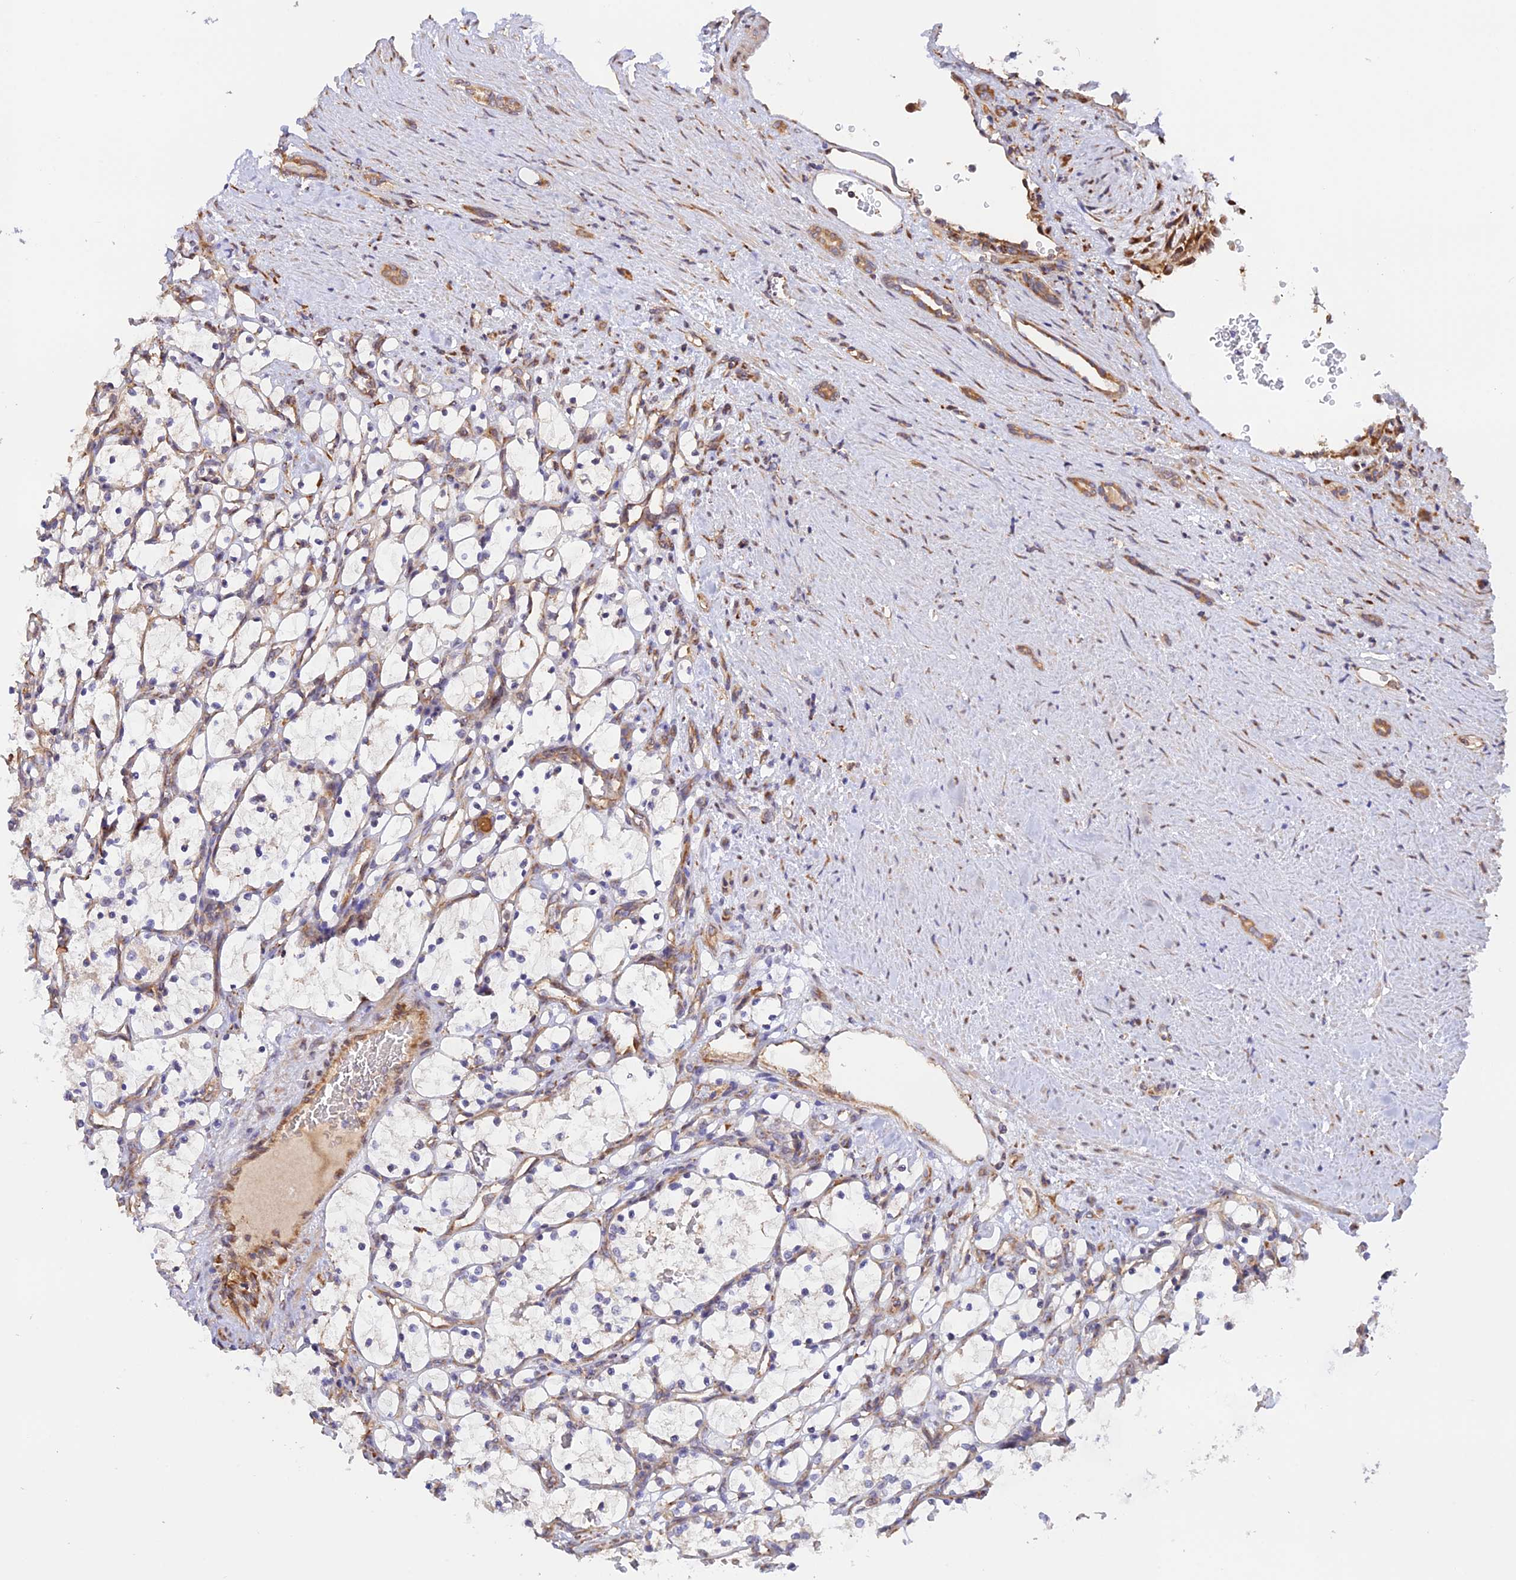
{"staining": {"intensity": "negative", "quantity": "none", "location": "none"}, "tissue": "renal cancer", "cell_type": "Tumor cells", "image_type": "cancer", "snomed": [{"axis": "morphology", "description": "Adenocarcinoma, NOS"}, {"axis": "topography", "description": "Kidney"}], "caption": "Renal adenocarcinoma stained for a protein using immunohistochemistry reveals no expression tumor cells.", "gene": "RPL5", "patient": {"sex": "female", "age": 69}}